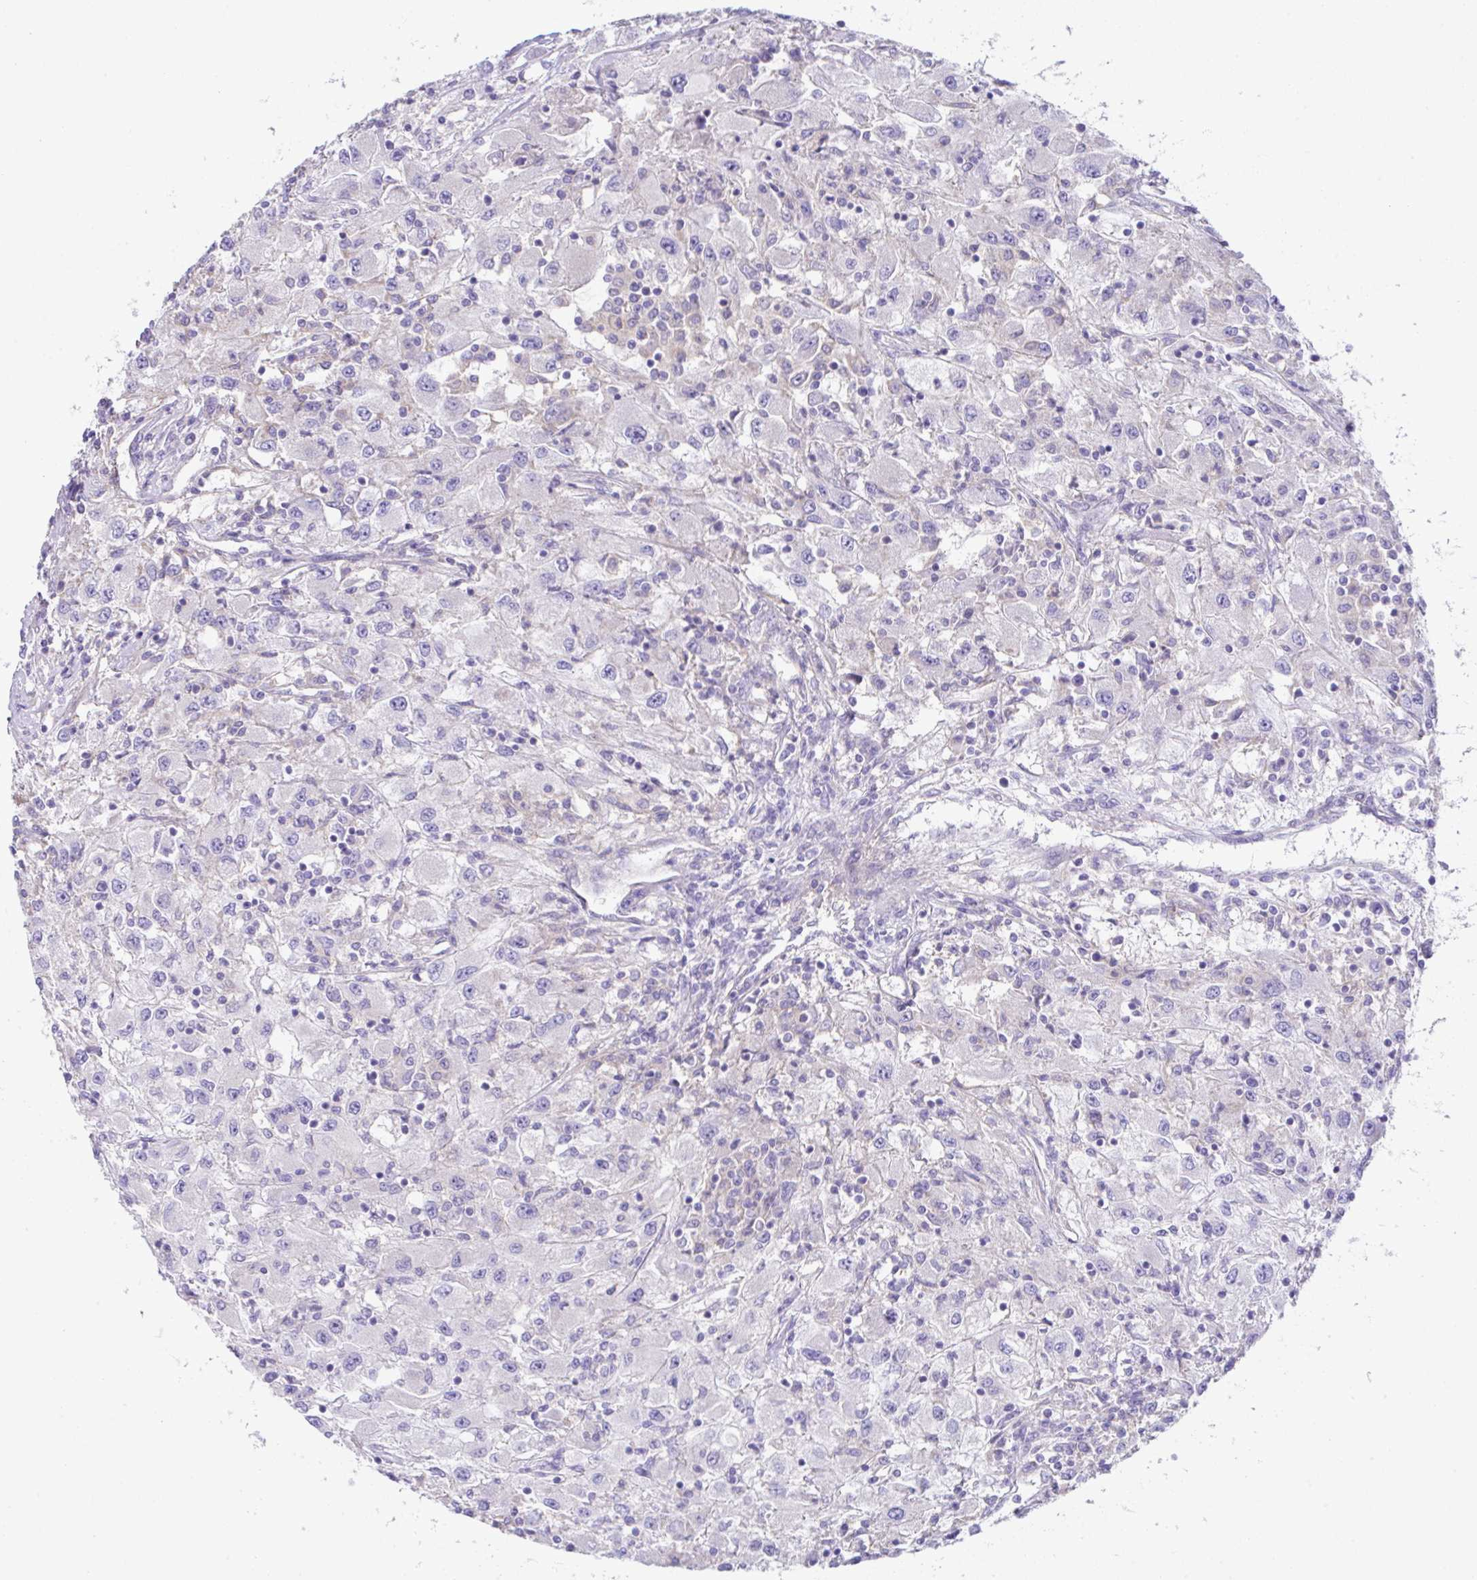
{"staining": {"intensity": "negative", "quantity": "none", "location": "none"}, "tissue": "renal cancer", "cell_type": "Tumor cells", "image_type": "cancer", "snomed": [{"axis": "morphology", "description": "Adenocarcinoma, NOS"}, {"axis": "topography", "description": "Kidney"}], "caption": "High magnification brightfield microscopy of renal adenocarcinoma stained with DAB (3,3'-diaminobenzidine) (brown) and counterstained with hematoxylin (blue): tumor cells show no significant positivity.", "gene": "OR4P4", "patient": {"sex": "female", "age": 67}}